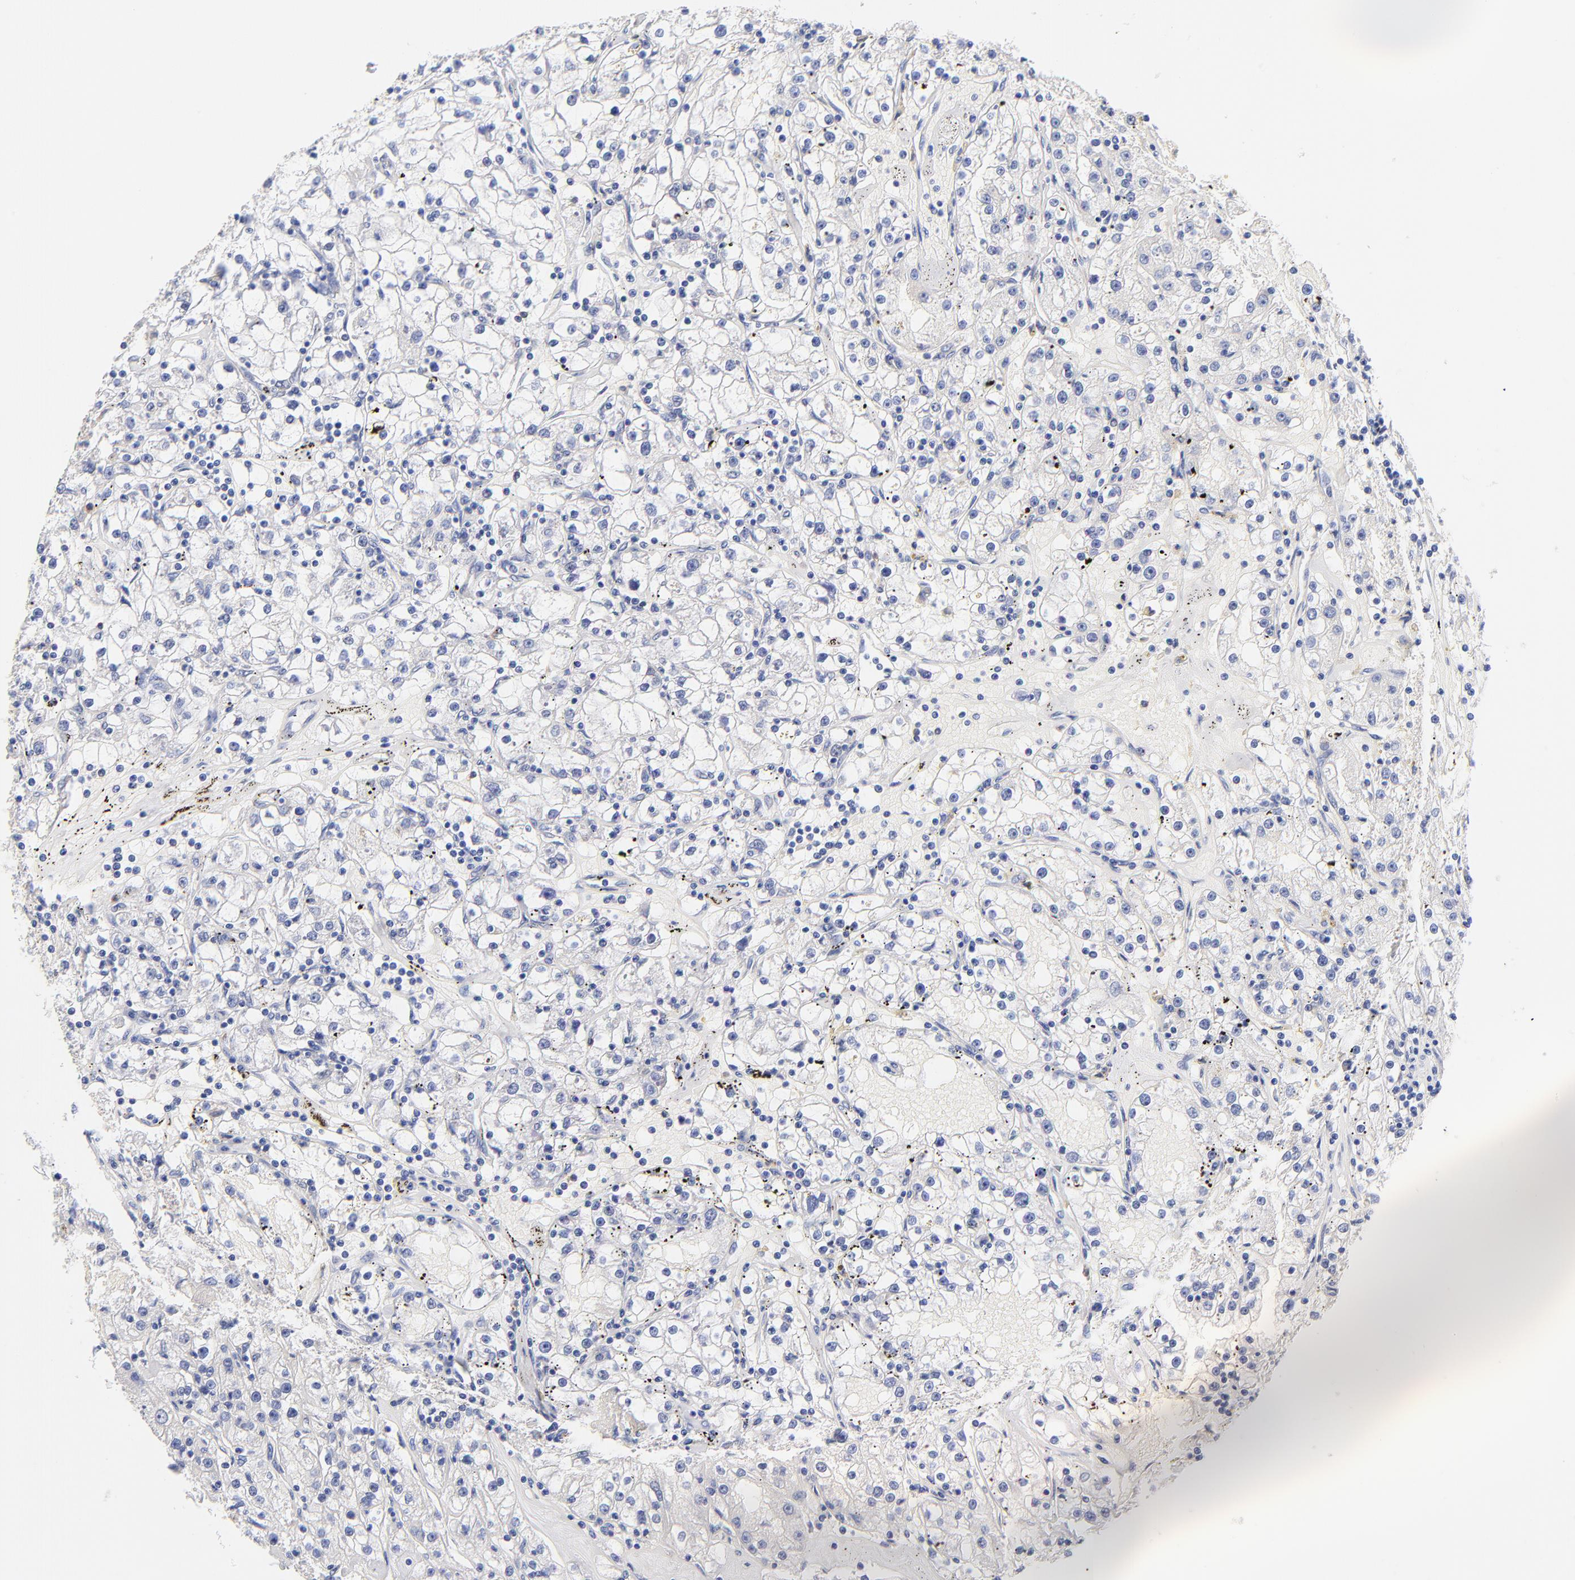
{"staining": {"intensity": "negative", "quantity": "none", "location": "none"}, "tissue": "renal cancer", "cell_type": "Tumor cells", "image_type": "cancer", "snomed": [{"axis": "morphology", "description": "Adenocarcinoma, NOS"}, {"axis": "topography", "description": "Kidney"}], "caption": "The IHC image has no significant positivity in tumor cells of renal cancer (adenocarcinoma) tissue. The staining was performed using DAB to visualize the protein expression in brown, while the nuclei were stained in blue with hematoxylin (Magnification: 20x).", "gene": "TNFRSF13C", "patient": {"sex": "male", "age": 56}}